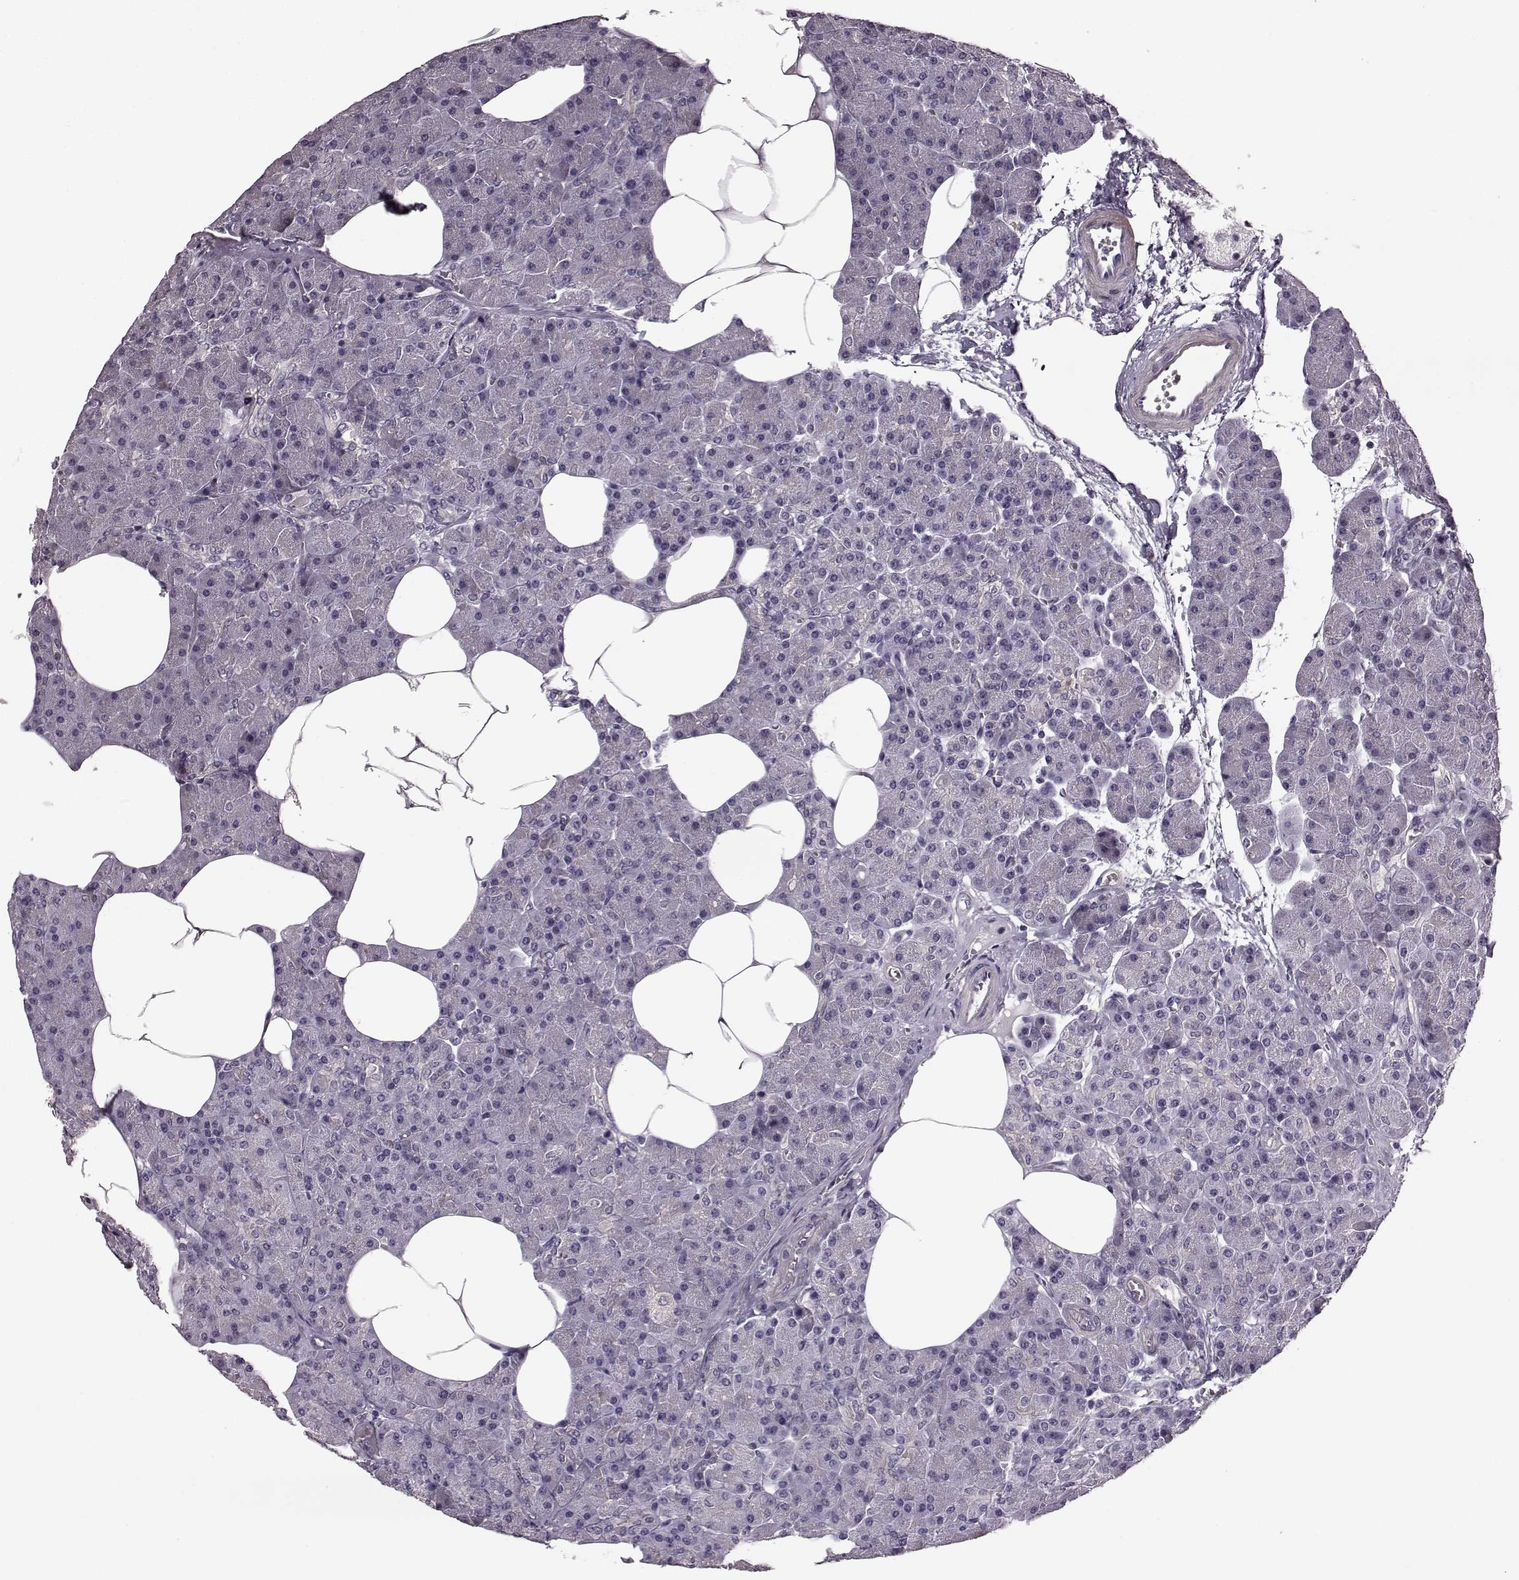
{"staining": {"intensity": "negative", "quantity": "none", "location": "none"}, "tissue": "pancreas", "cell_type": "Exocrine glandular cells", "image_type": "normal", "snomed": [{"axis": "morphology", "description": "Normal tissue, NOS"}, {"axis": "topography", "description": "Pancreas"}], "caption": "A micrograph of pancreas stained for a protein reveals no brown staining in exocrine glandular cells.", "gene": "SLCO3A1", "patient": {"sex": "female", "age": 45}}